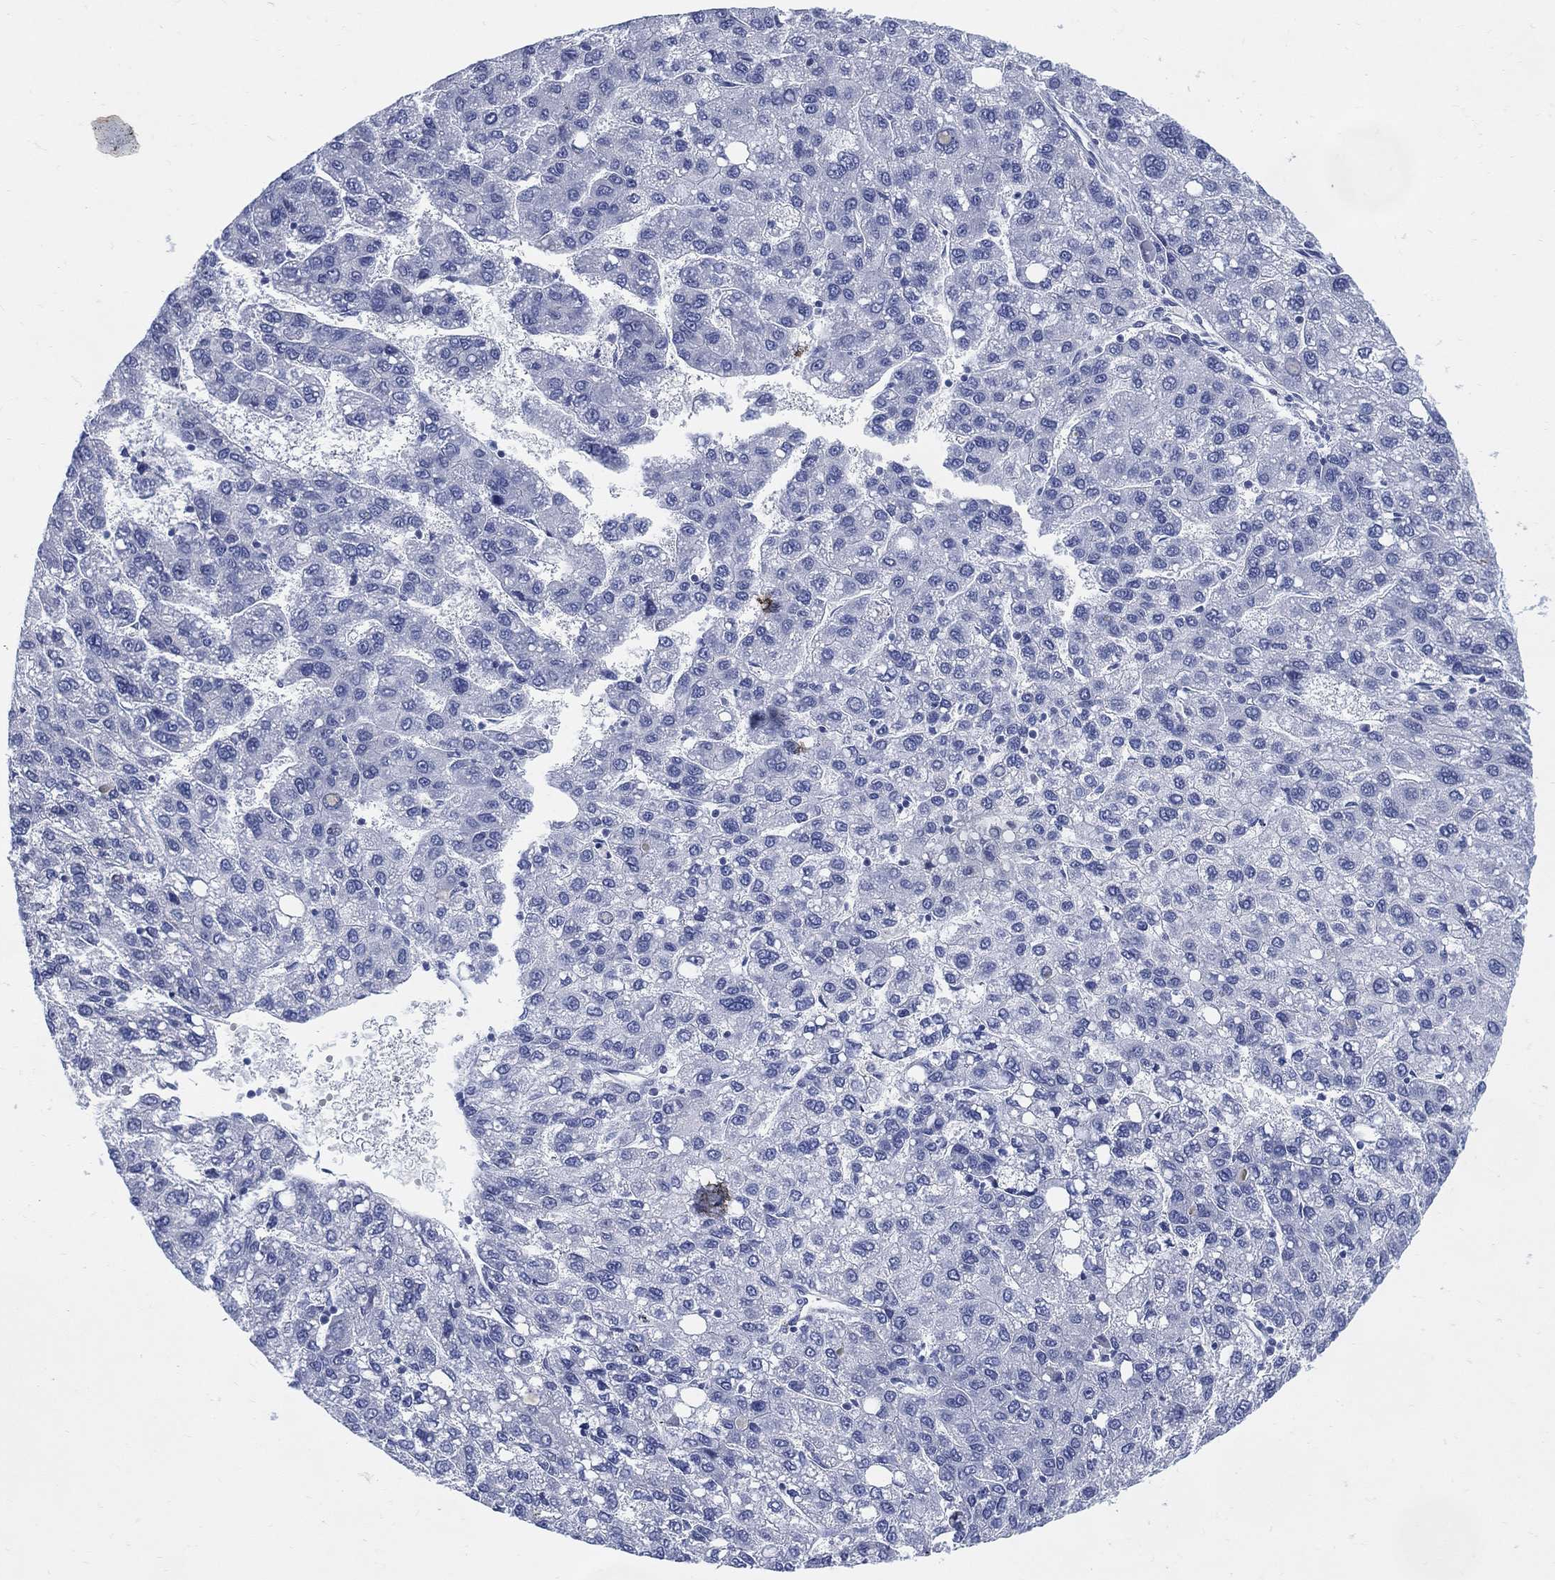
{"staining": {"intensity": "negative", "quantity": "none", "location": "none"}, "tissue": "liver cancer", "cell_type": "Tumor cells", "image_type": "cancer", "snomed": [{"axis": "morphology", "description": "Carcinoma, Hepatocellular, NOS"}, {"axis": "topography", "description": "Liver"}], "caption": "High power microscopy histopathology image of an immunohistochemistry photomicrograph of liver cancer, revealing no significant expression in tumor cells.", "gene": "DDI1", "patient": {"sex": "female", "age": 82}}